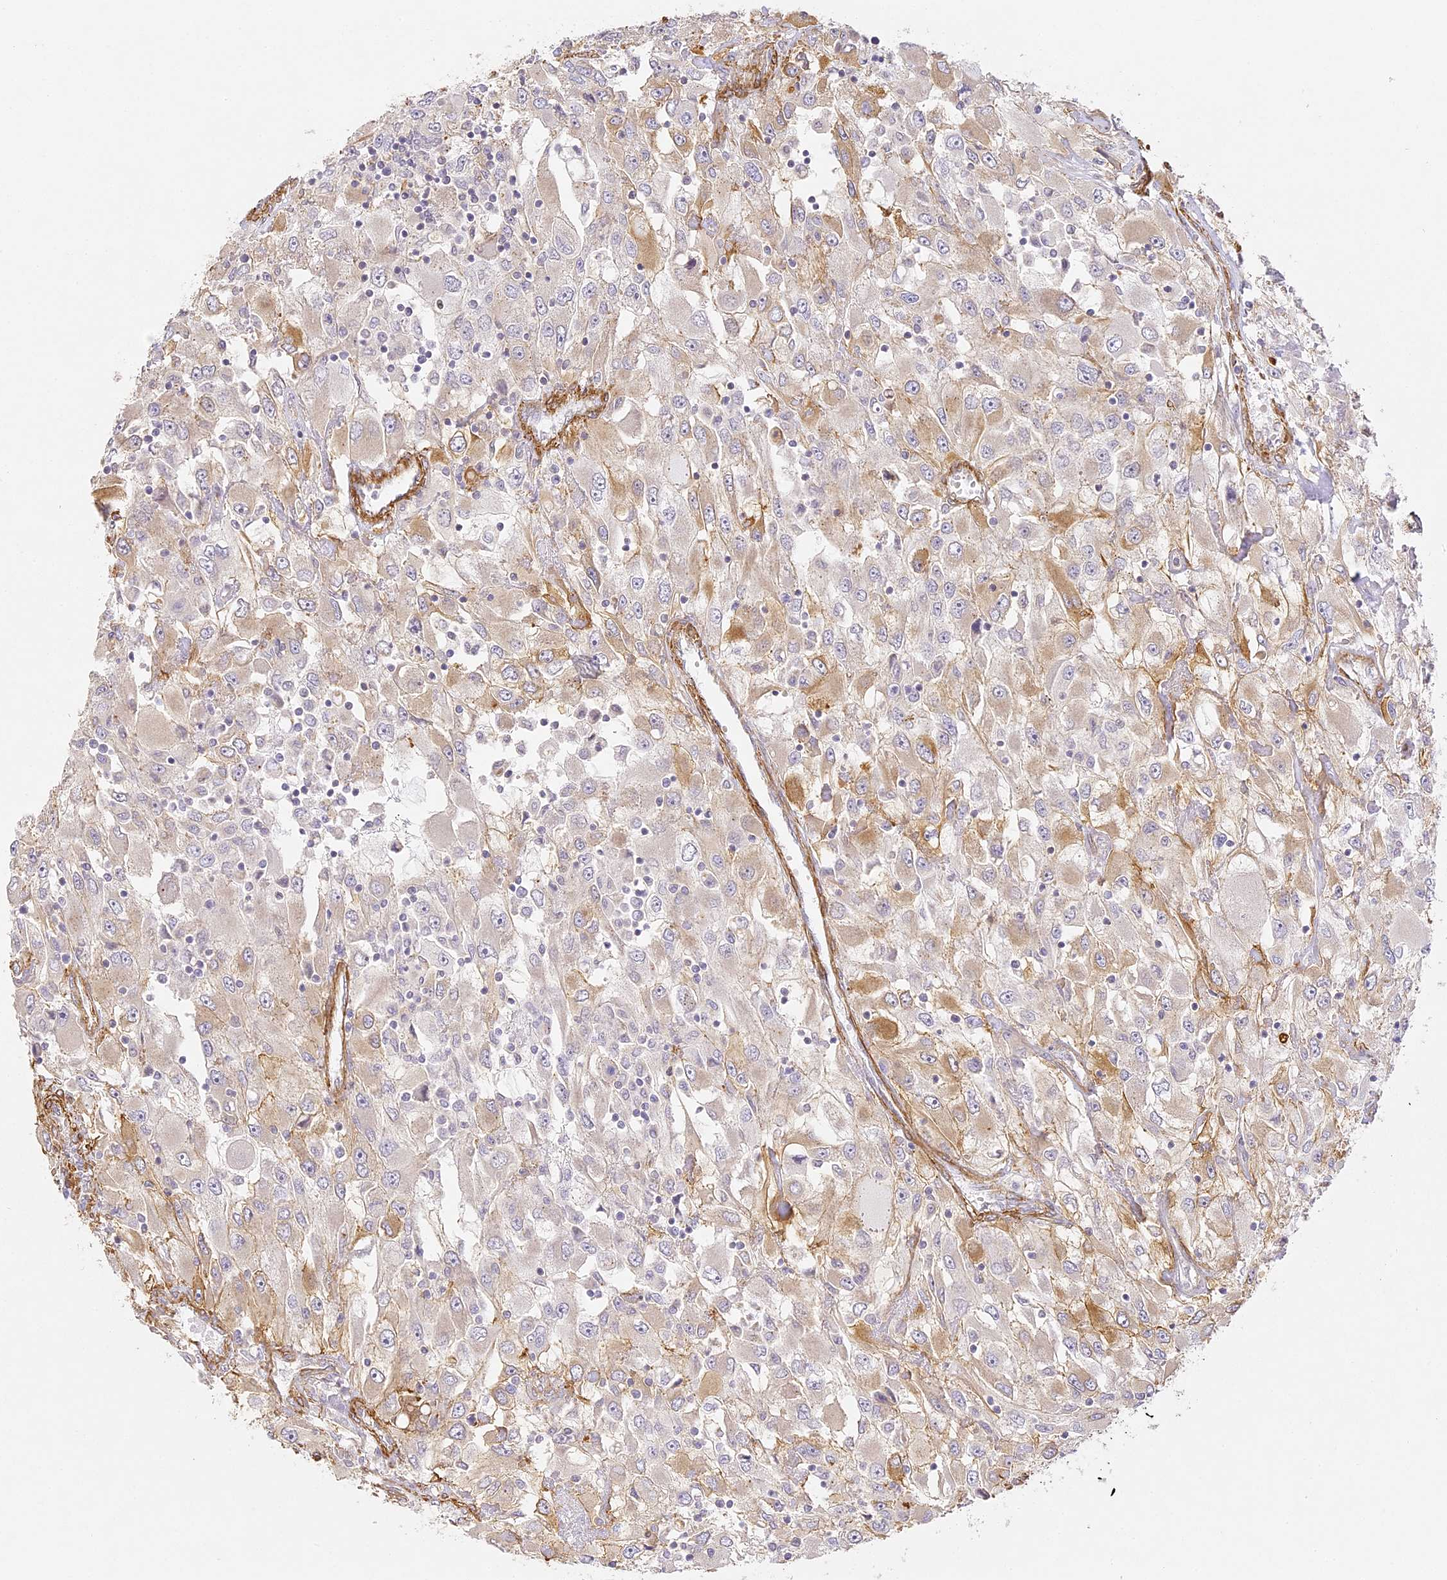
{"staining": {"intensity": "moderate", "quantity": "<25%", "location": "cytoplasmic/membranous"}, "tissue": "renal cancer", "cell_type": "Tumor cells", "image_type": "cancer", "snomed": [{"axis": "morphology", "description": "Adenocarcinoma, NOS"}, {"axis": "topography", "description": "Kidney"}], "caption": "Immunohistochemistry (IHC) staining of renal cancer (adenocarcinoma), which demonstrates low levels of moderate cytoplasmic/membranous positivity in about <25% of tumor cells indicating moderate cytoplasmic/membranous protein expression. The staining was performed using DAB (3,3'-diaminobenzidine) (brown) for protein detection and nuclei were counterstained in hematoxylin (blue).", "gene": "MED28", "patient": {"sex": "female", "age": 52}}